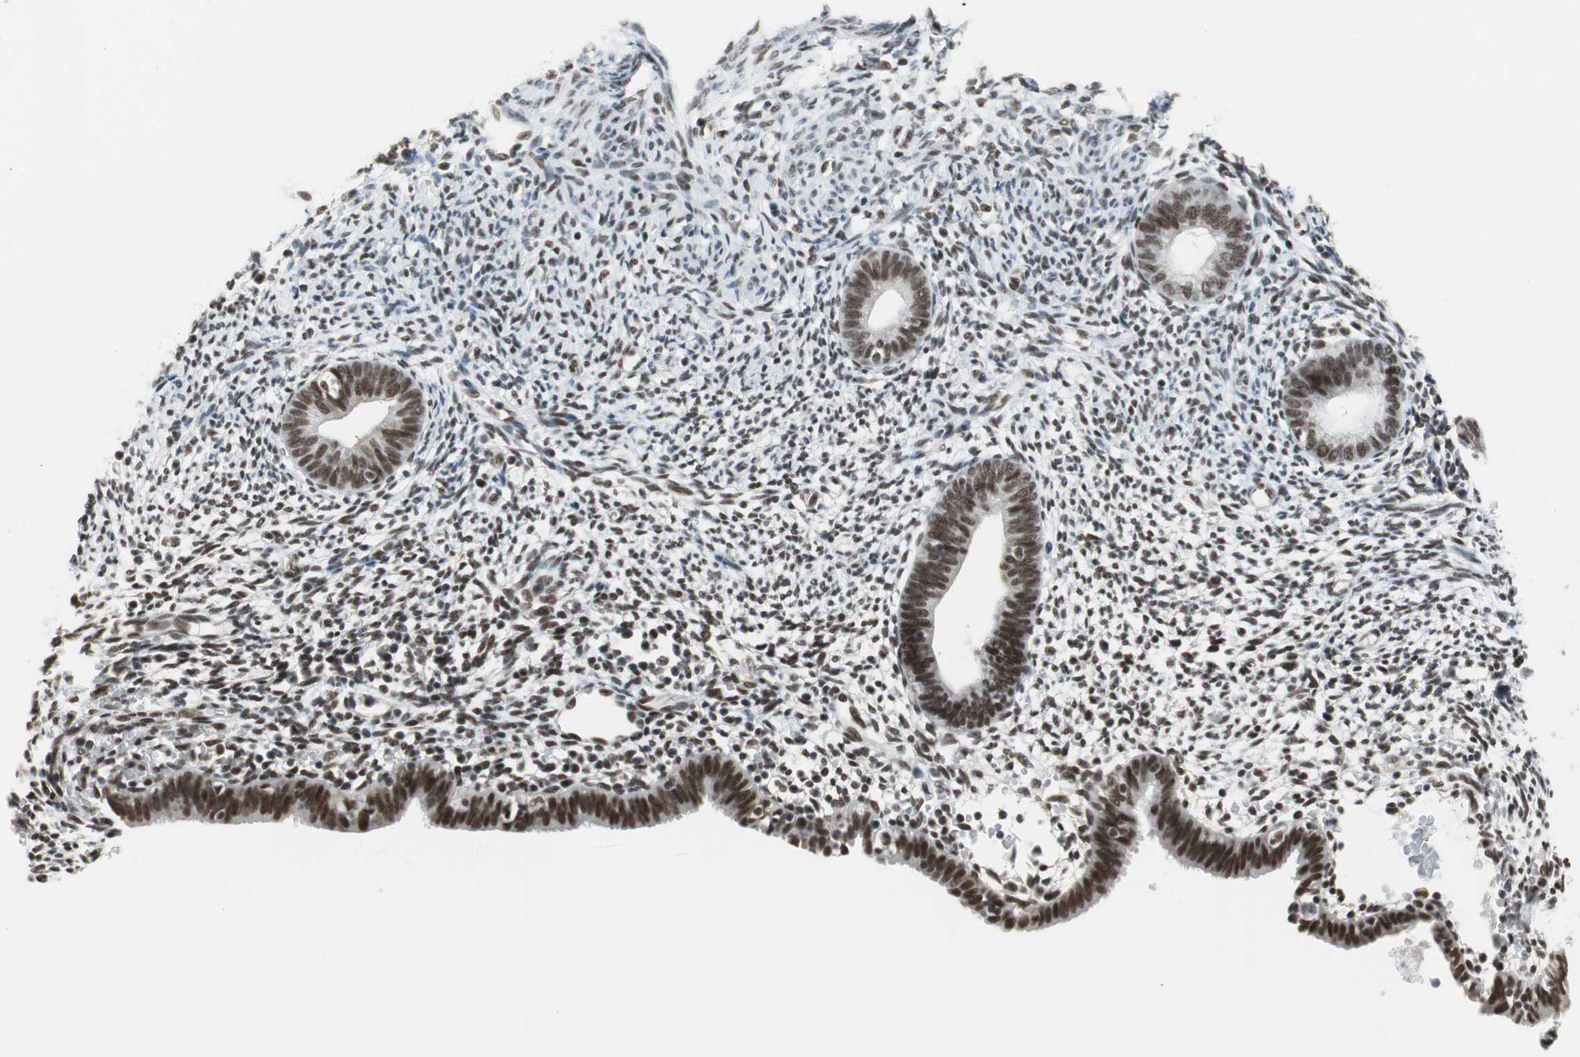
{"staining": {"intensity": "strong", "quantity": ">75%", "location": "nuclear"}, "tissue": "endometrium", "cell_type": "Cells in endometrial stroma", "image_type": "normal", "snomed": [{"axis": "morphology", "description": "Normal tissue, NOS"}, {"axis": "morphology", "description": "Atrophy, NOS"}, {"axis": "topography", "description": "Uterus"}, {"axis": "topography", "description": "Endometrium"}], "caption": "Immunohistochemical staining of benign human endometrium shows high levels of strong nuclear positivity in about >75% of cells in endometrial stroma. The staining is performed using DAB brown chromogen to label protein expression. The nuclei are counter-stained blue using hematoxylin.", "gene": "RTF1", "patient": {"sex": "female", "age": 68}}